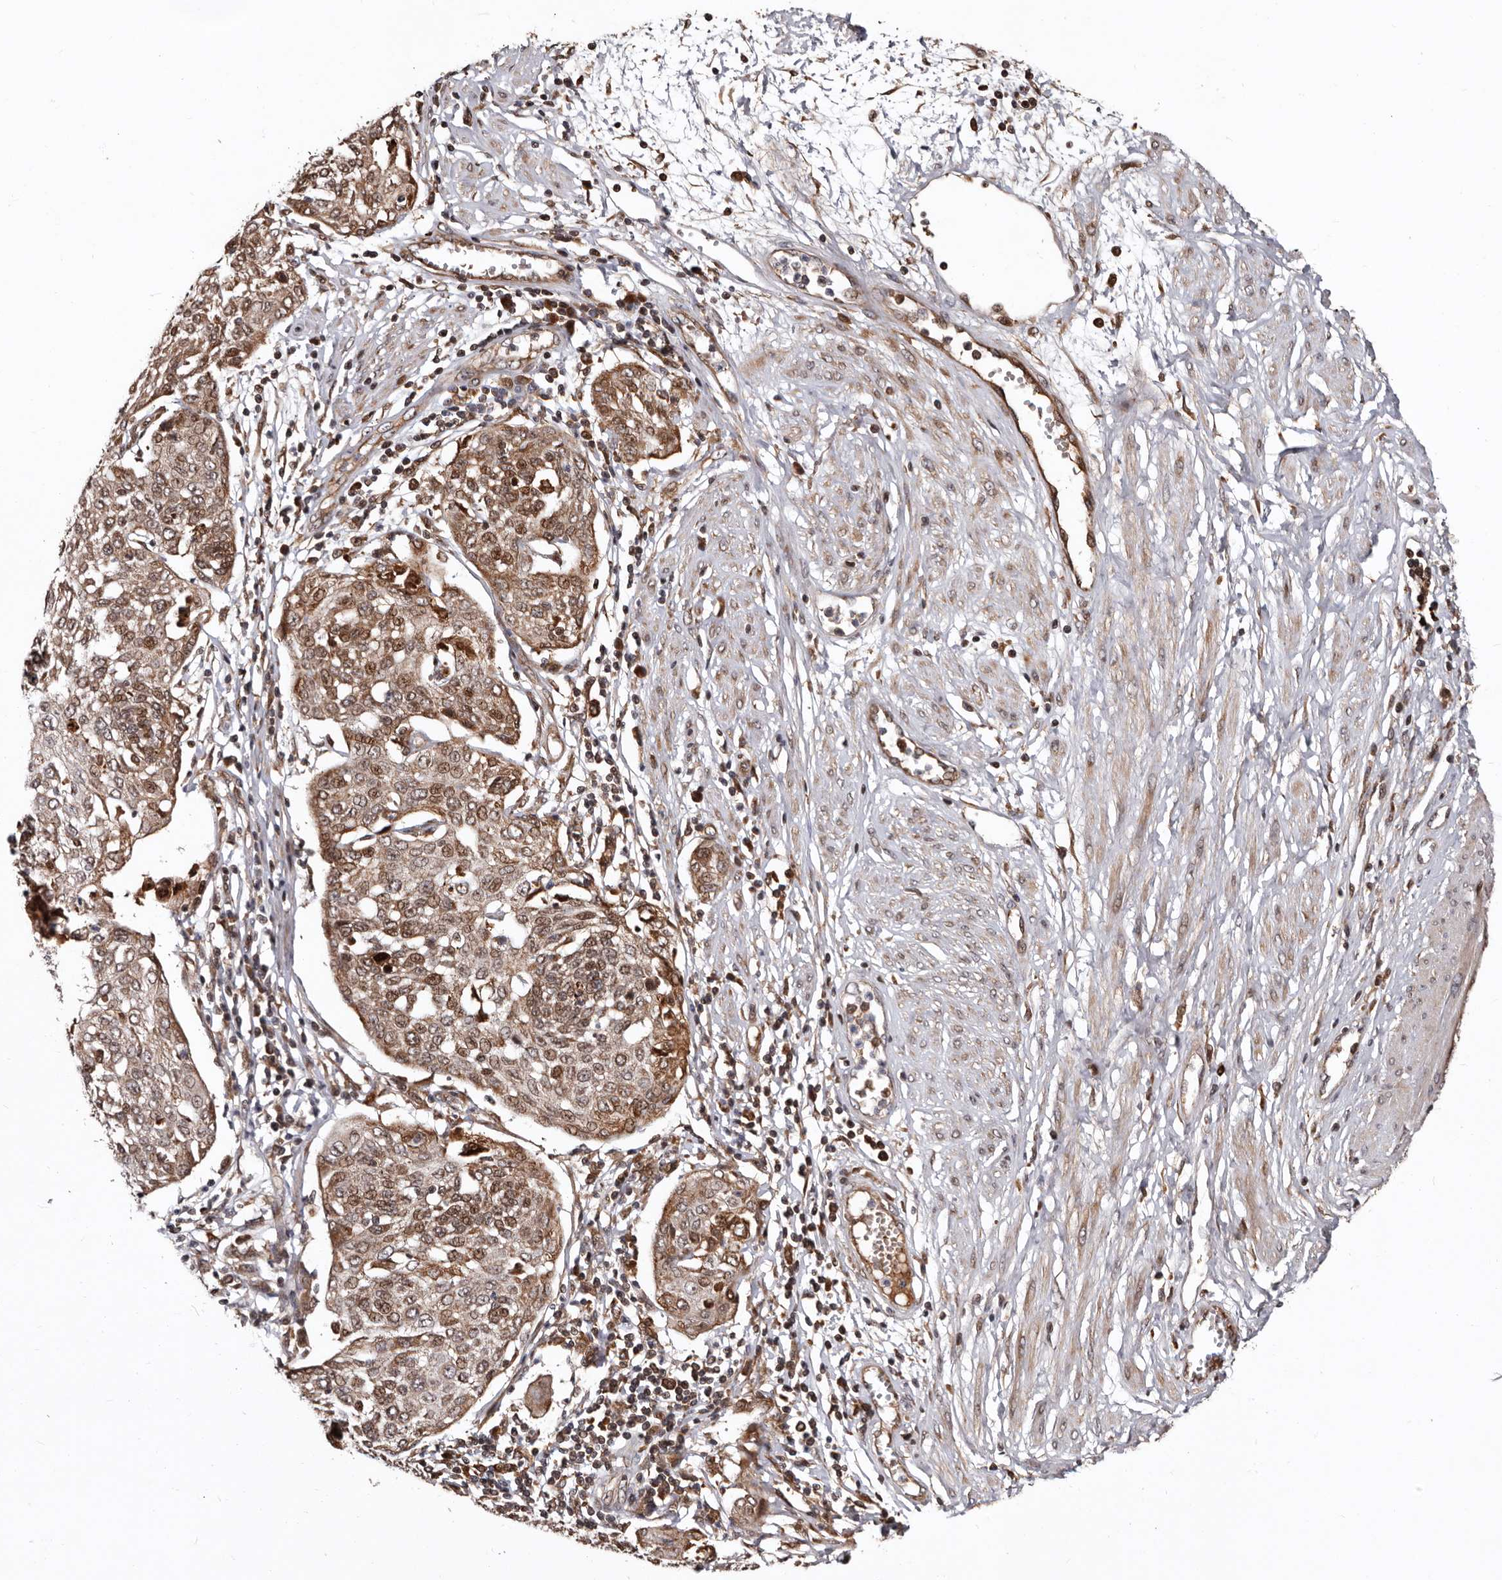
{"staining": {"intensity": "moderate", "quantity": ">75%", "location": "cytoplasmic/membranous,nuclear"}, "tissue": "cervical cancer", "cell_type": "Tumor cells", "image_type": "cancer", "snomed": [{"axis": "morphology", "description": "Squamous cell carcinoma, NOS"}, {"axis": "topography", "description": "Cervix"}], "caption": "Cervical cancer (squamous cell carcinoma) stained with DAB immunohistochemistry reveals medium levels of moderate cytoplasmic/membranous and nuclear staining in about >75% of tumor cells.", "gene": "WEE2", "patient": {"sex": "female", "age": 34}}